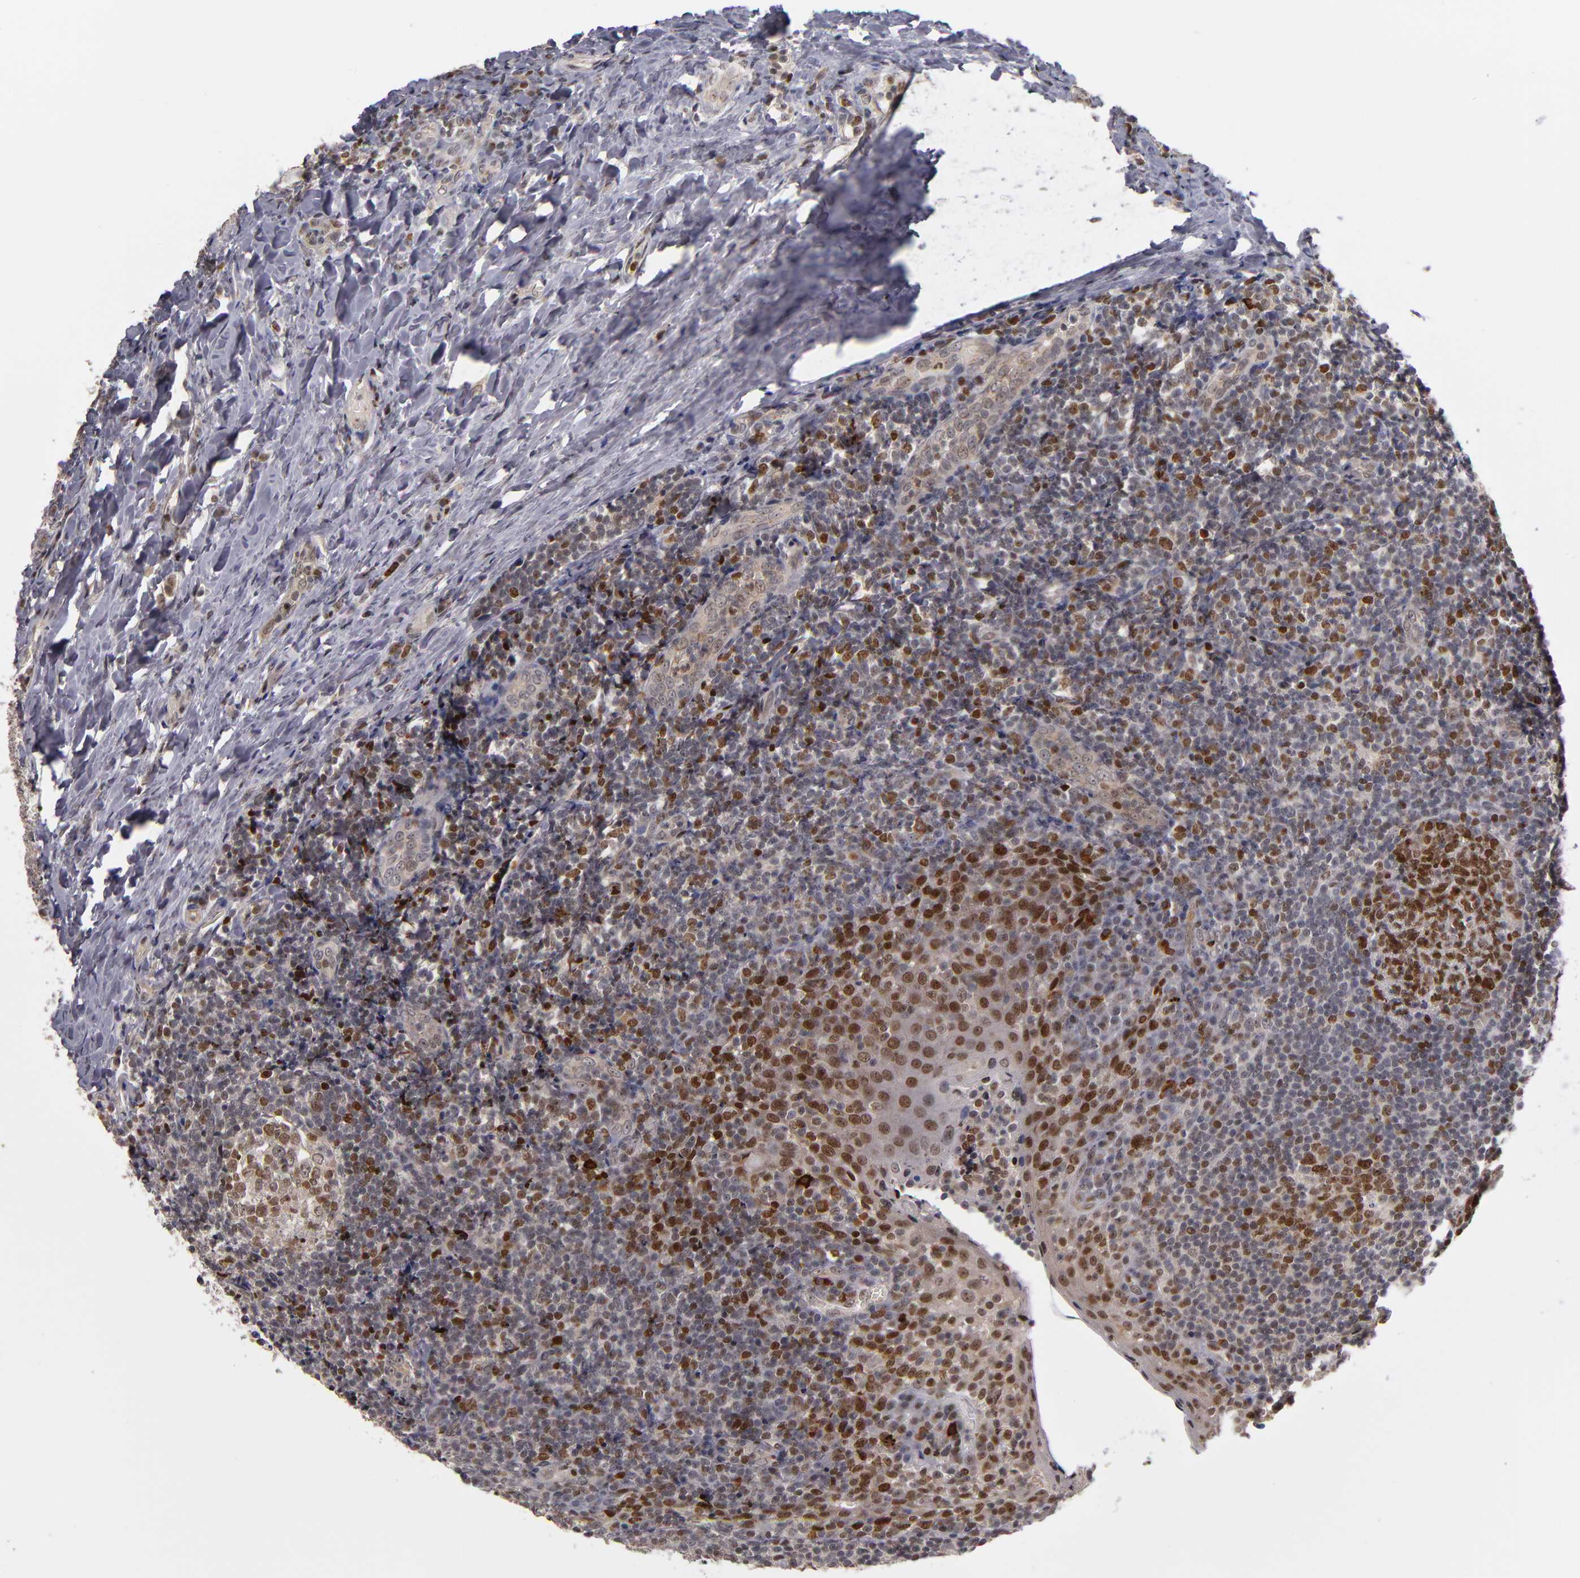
{"staining": {"intensity": "strong", "quantity": ">75%", "location": "nuclear"}, "tissue": "tonsil", "cell_type": "Germinal center cells", "image_type": "normal", "snomed": [{"axis": "morphology", "description": "Normal tissue, NOS"}, {"axis": "topography", "description": "Tonsil"}], "caption": "This micrograph exhibits unremarkable tonsil stained with immunohistochemistry (IHC) to label a protein in brown. The nuclear of germinal center cells show strong positivity for the protein. Nuclei are counter-stained blue.", "gene": "KDM6A", "patient": {"sex": "male", "age": 31}}